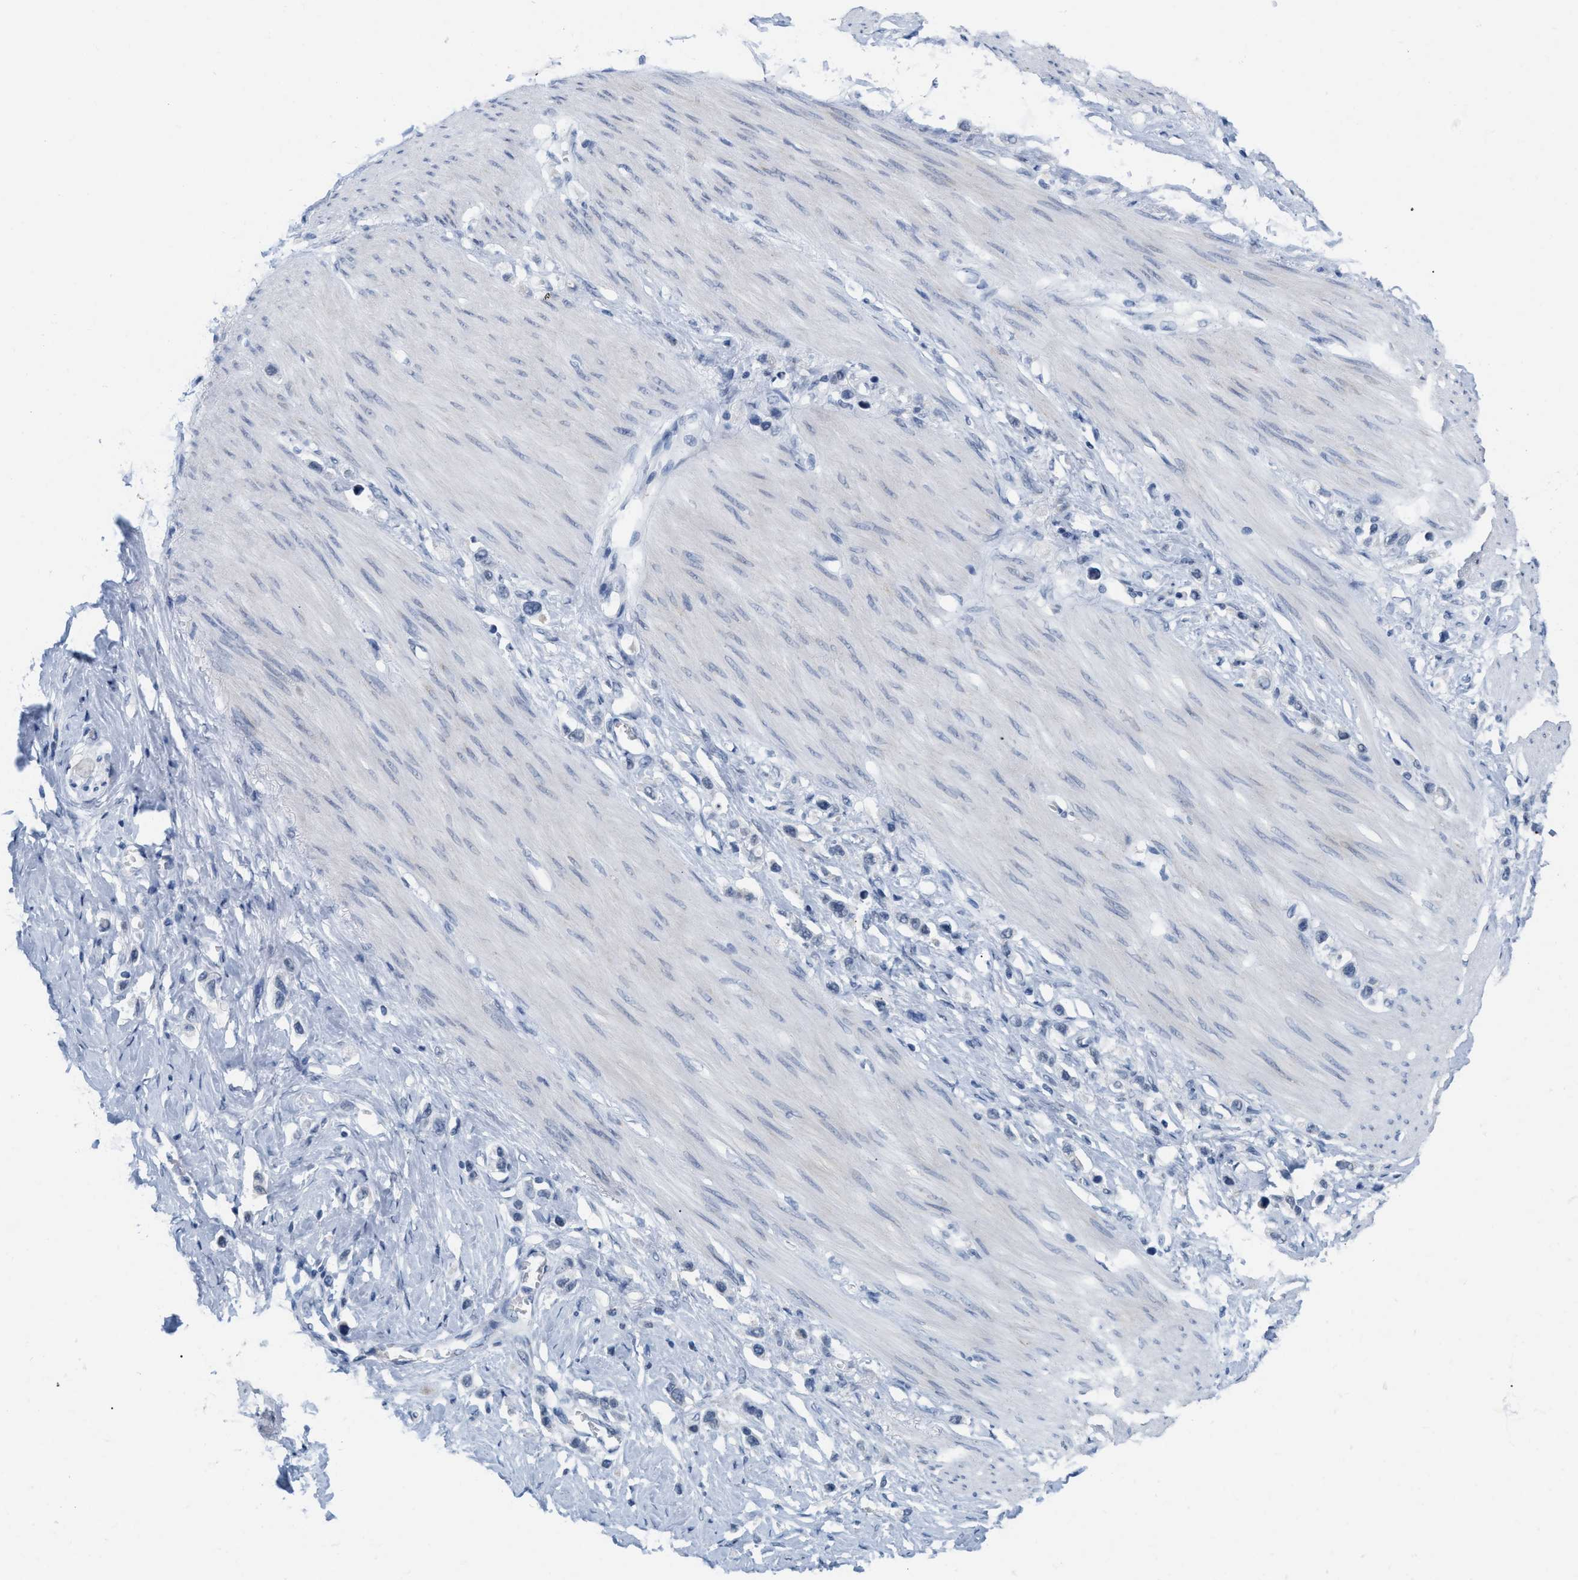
{"staining": {"intensity": "negative", "quantity": "none", "location": "none"}, "tissue": "stomach cancer", "cell_type": "Tumor cells", "image_type": "cancer", "snomed": [{"axis": "morphology", "description": "Adenocarcinoma, NOS"}, {"axis": "topography", "description": "Stomach"}], "caption": "This is a image of IHC staining of stomach cancer, which shows no staining in tumor cells.", "gene": "XIRP1", "patient": {"sex": "female", "age": 65}}